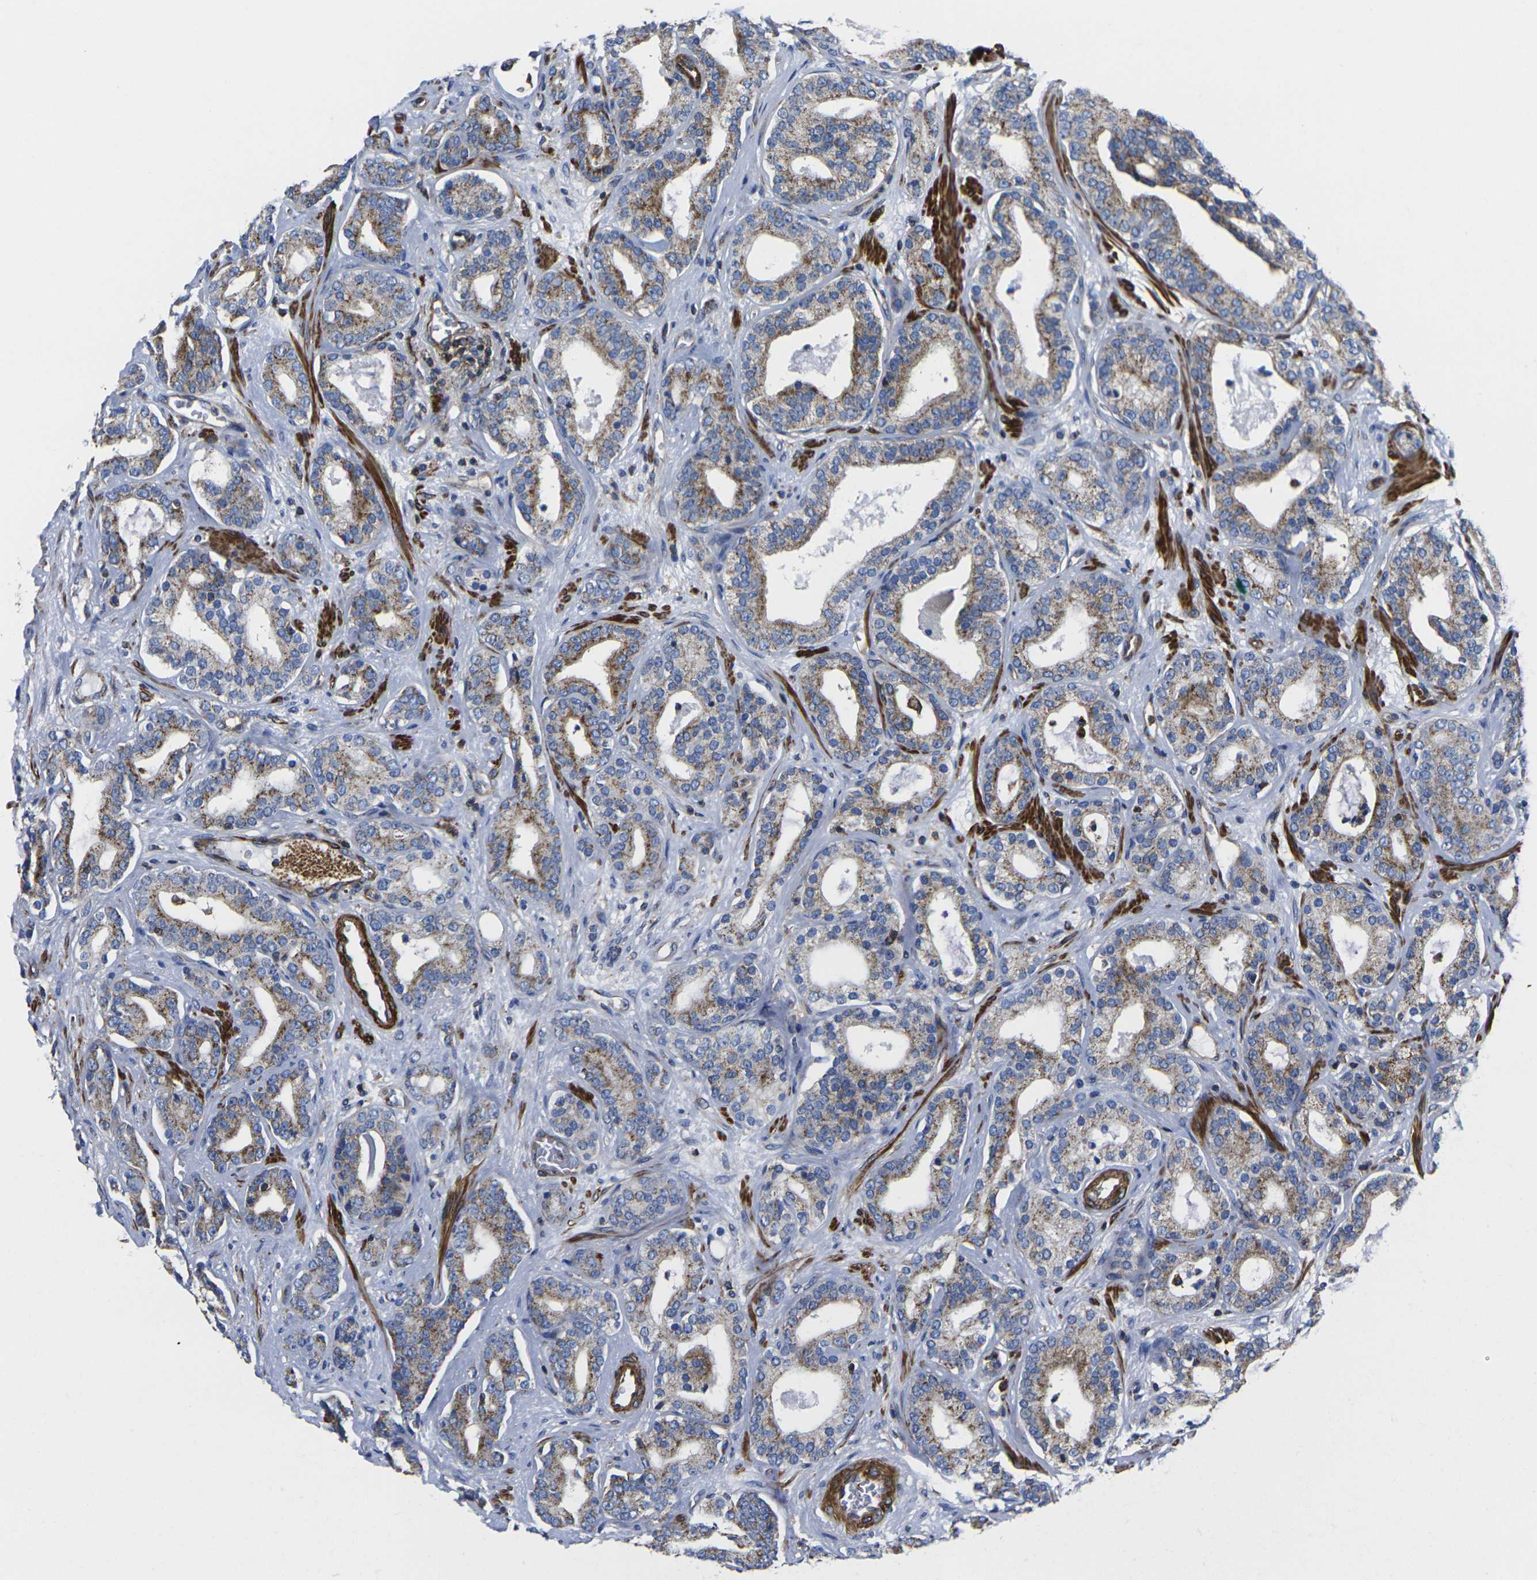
{"staining": {"intensity": "moderate", "quantity": ">75%", "location": "cytoplasmic/membranous"}, "tissue": "prostate cancer", "cell_type": "Tumor cells", "image_type": "cancer", "snomed": [{"axis": "morphology", "description": "Adenocarcinoma, Low grade"}, {"axis": "topography", "description": "Prostate"}], "caption": "Low-grade adenocarcinoma (prostate) was stained to show a protein in brown. There is medium levels of moderate cytoplasmic/membranous staining in approximately >75% of tumor cells.", "gene": "GPR4", "patient": {"sex": "male", "age": 63}}